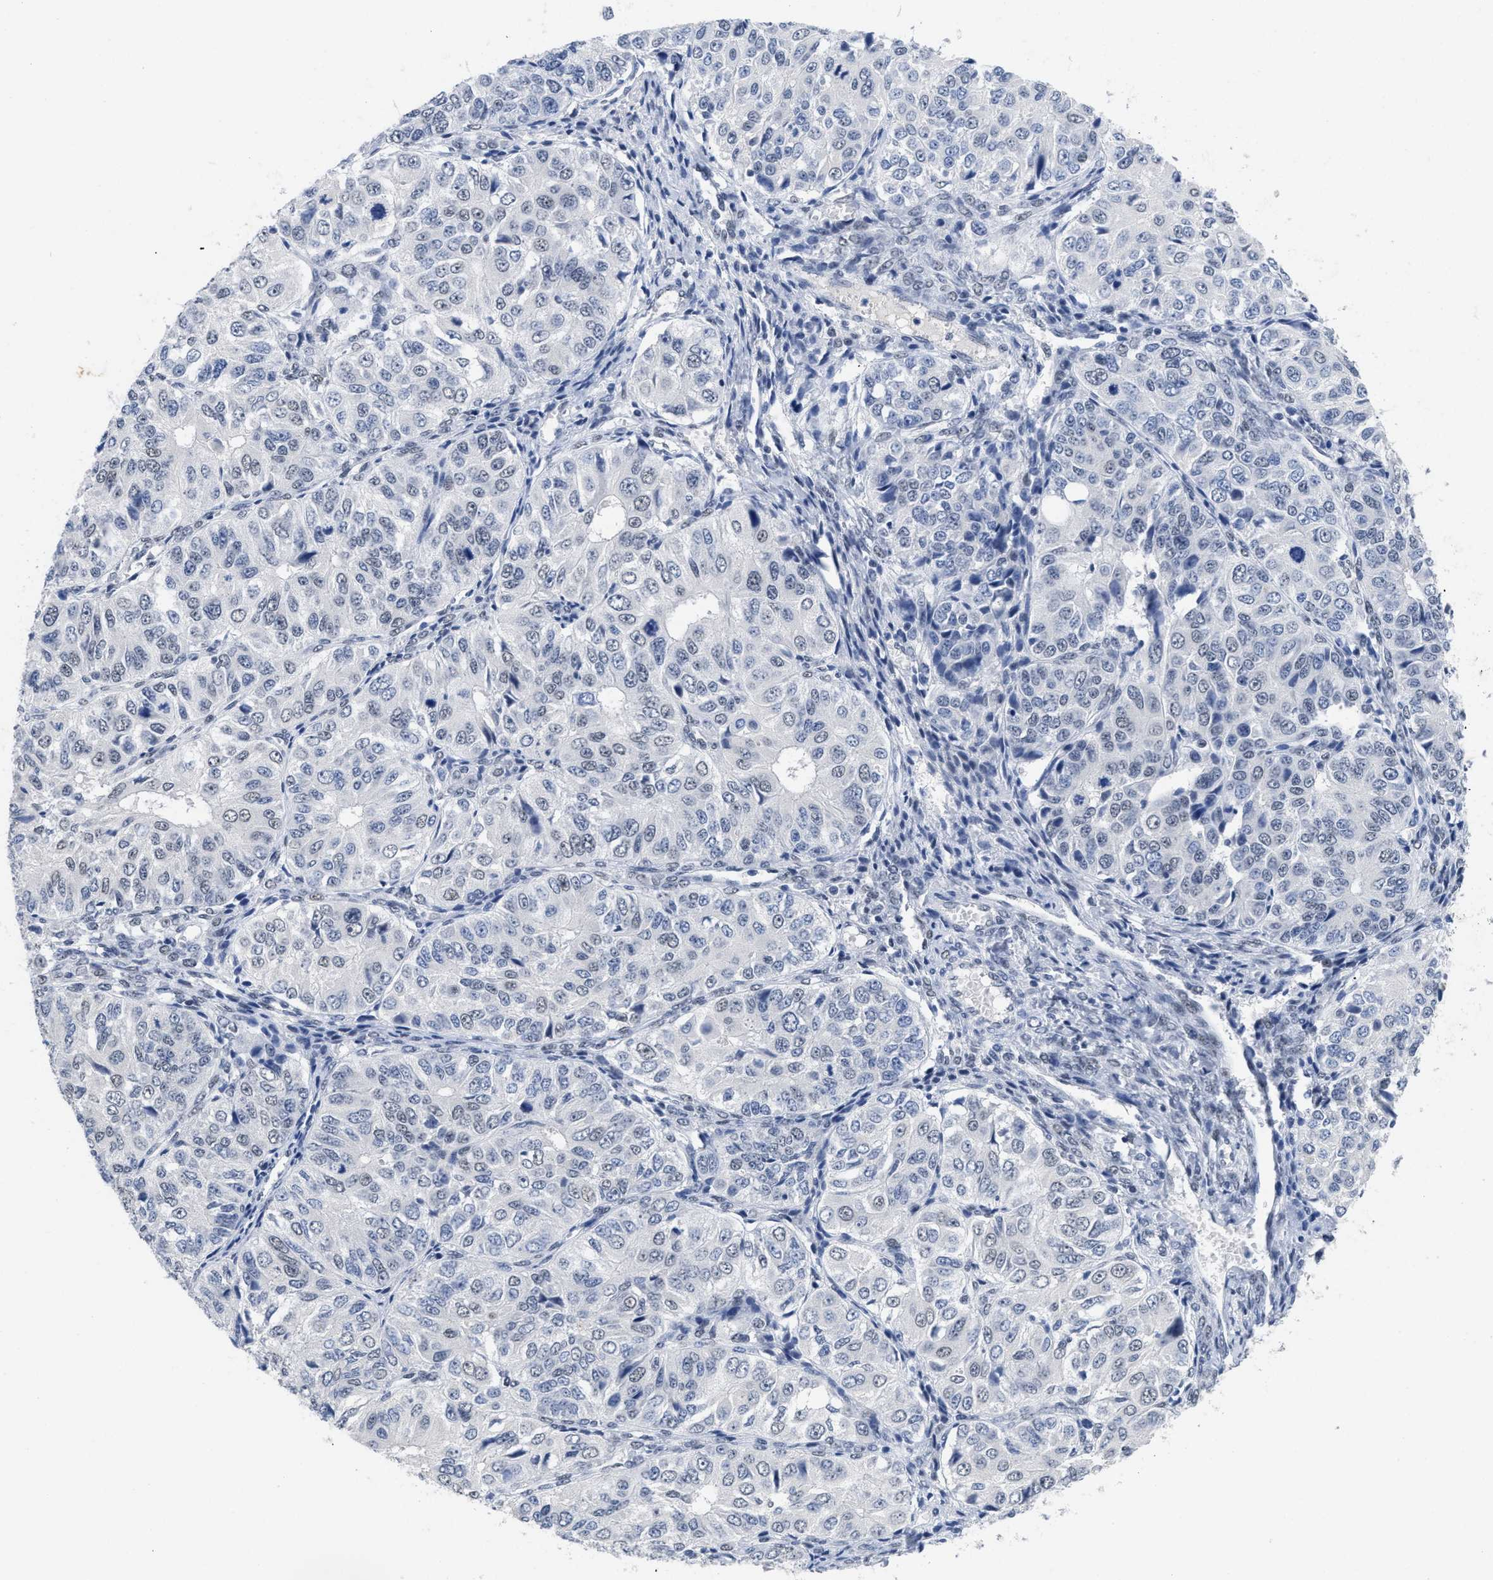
{"staining": {"intensity": "negative", "quantity": "none", "location": "none"}, "tissue": "ovarian cancer", "cell_type": "Tumor cells", "image_type": "cancer", "snomed": [{"axis": "morphology", "description": "Carcinoma, endometroid"}, {"axis": "topography", "description": "Ovary"}], "caption": "This is an IHC histopathology image of human ovarian cancer (endometroid carcinoma). There is no positivity in tumor cells.", "gene": "GGNBP2", "patient": {"sex": "female", "age": 51}}